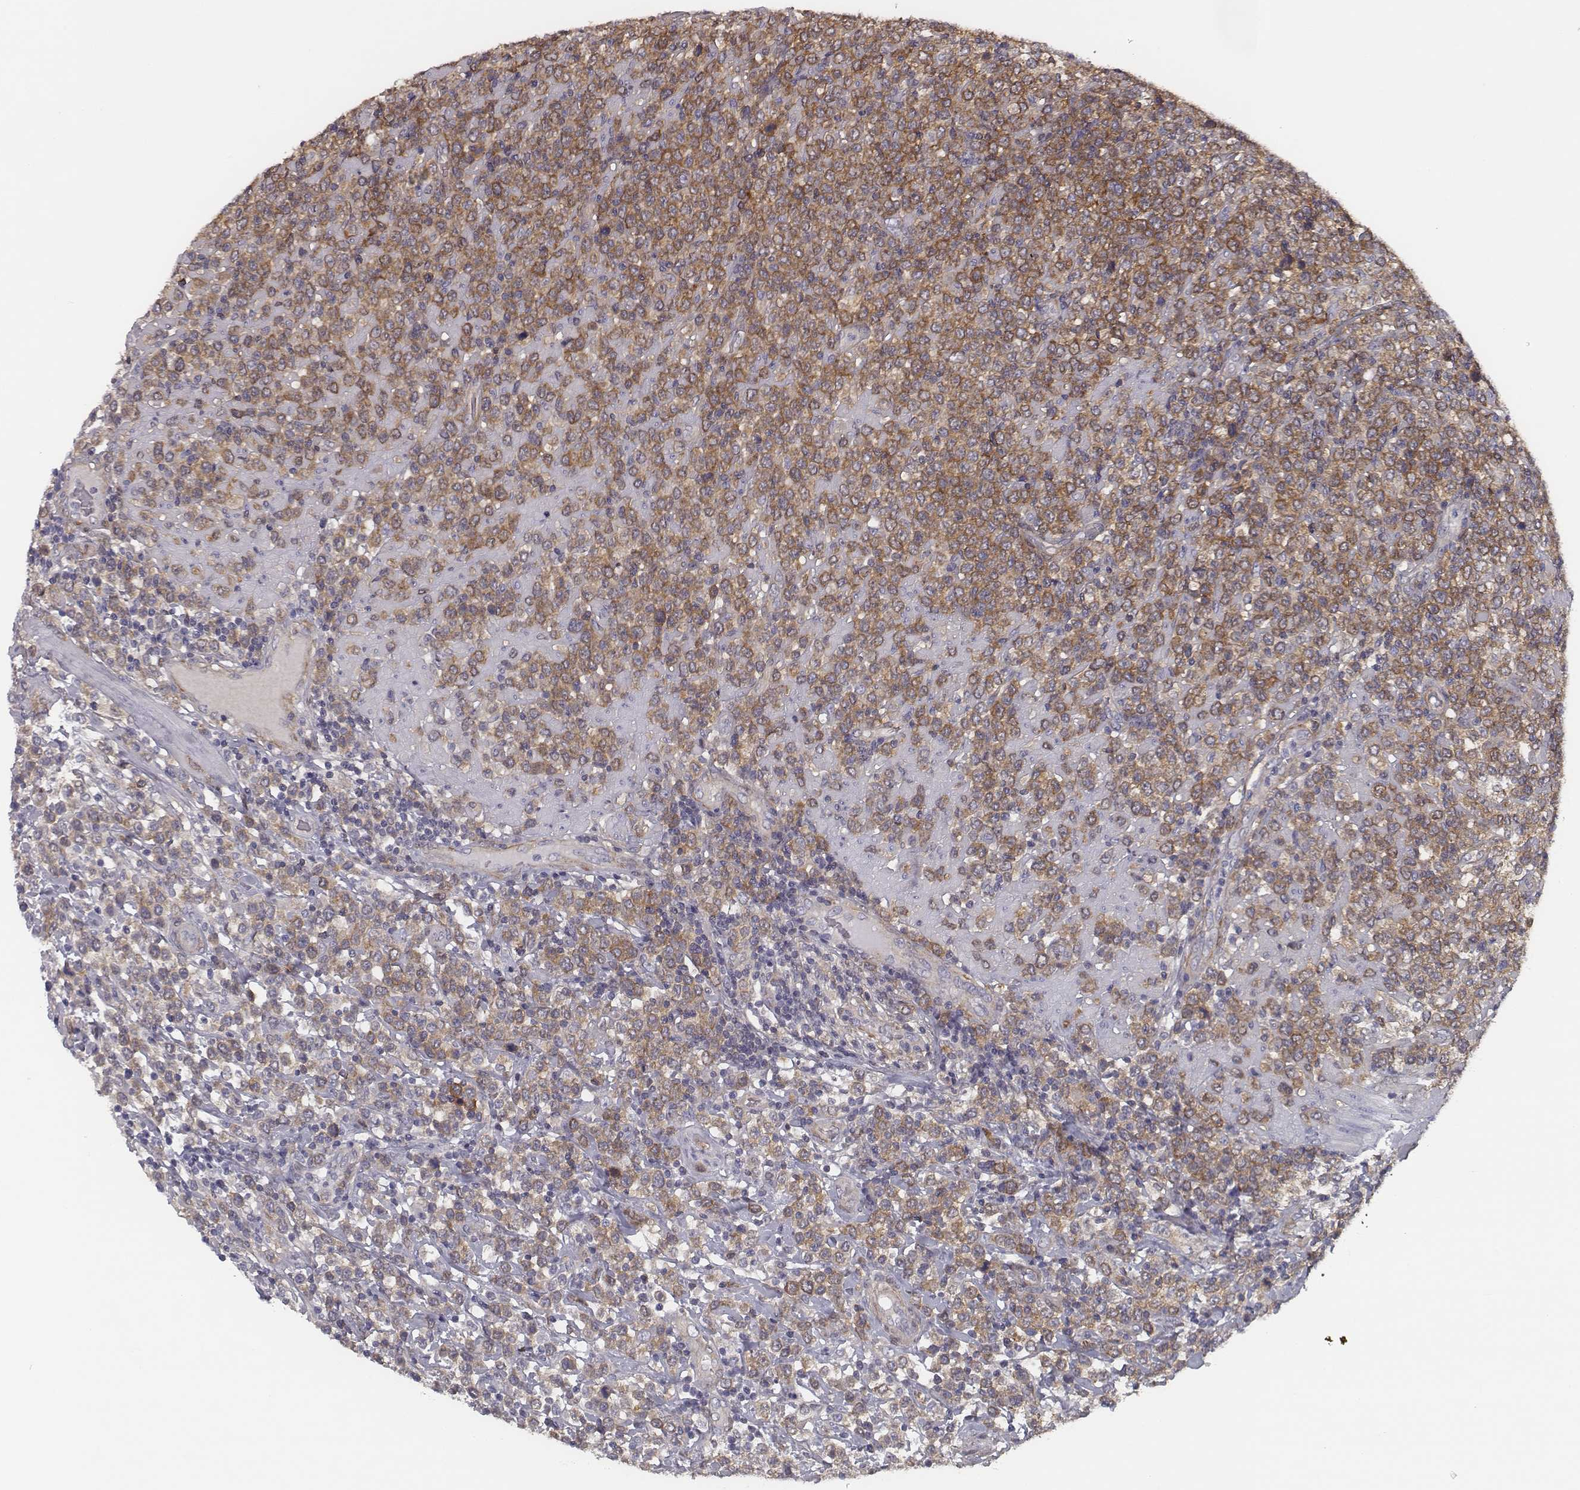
{"staining": {"intensity": "moderate", "quantity": ">75%", "location": "cytoplasmic/membranous"}, "tissue": "lymphoma", "cell_type": "Tumor cells", "image_type": "cancer", "snomed": [{"axis": "morphology", "description": "Malignant lymphoma, non-Hodgkin's type, High grade"}, {"axis": "topography", "description": "Soft tissue"}], "caption": "DAB (3,3'-diaminobenzidine) immunohistochemical staining of lymphoma shows moderate cytoplasmic/membranous protein positivity in about >75% of tumor cells.", "gene": "ISYNA1", "patient": {"sex": "female", "age": 56}}